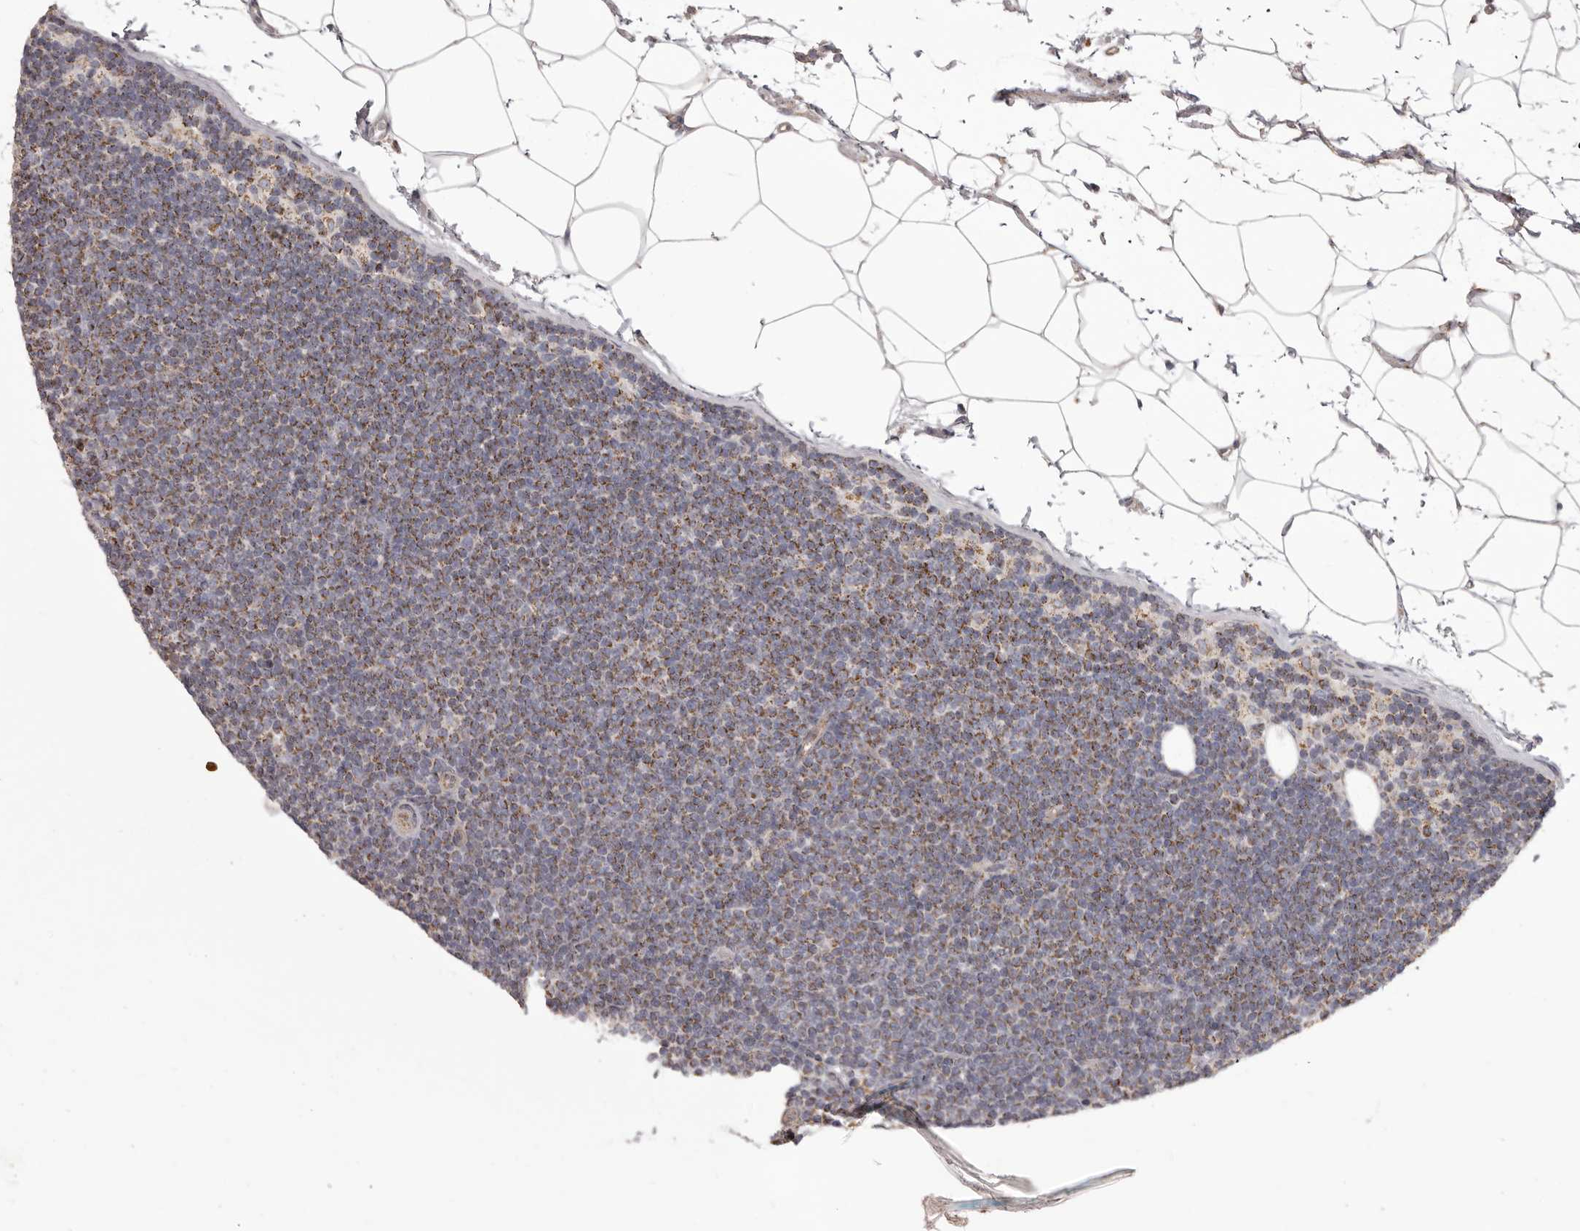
{"staining": {"intensity": "moderate", "quantity": ">75%", "location": "cytoplasmic/membranous"}, "tissue": "lymphoma", "cell_type": "Tumor cells", "image_type": "cancer", "snomed": [{"axis": "morphology", "description": "Malignant lymphoma, non-Hodgkin's type, Low grade"}, {"axis": "topography", "description": "Lymph node"}], "caption": "IHC (DAB) staining of malignant lymphoma, non-Hodgkin's type (low-grade) reveals moderate cytoplasmic/membranous protein expression in approximately >75% of tumor cells. The protein of interest is stained brown, and the nuclei are stained in blue (DAB (3,3'-diaminobenzidine) IHC with brightfield microscopy, high magnification).", "gene": "CHRM2", "patient": {"sex": "female", "age": 53}}